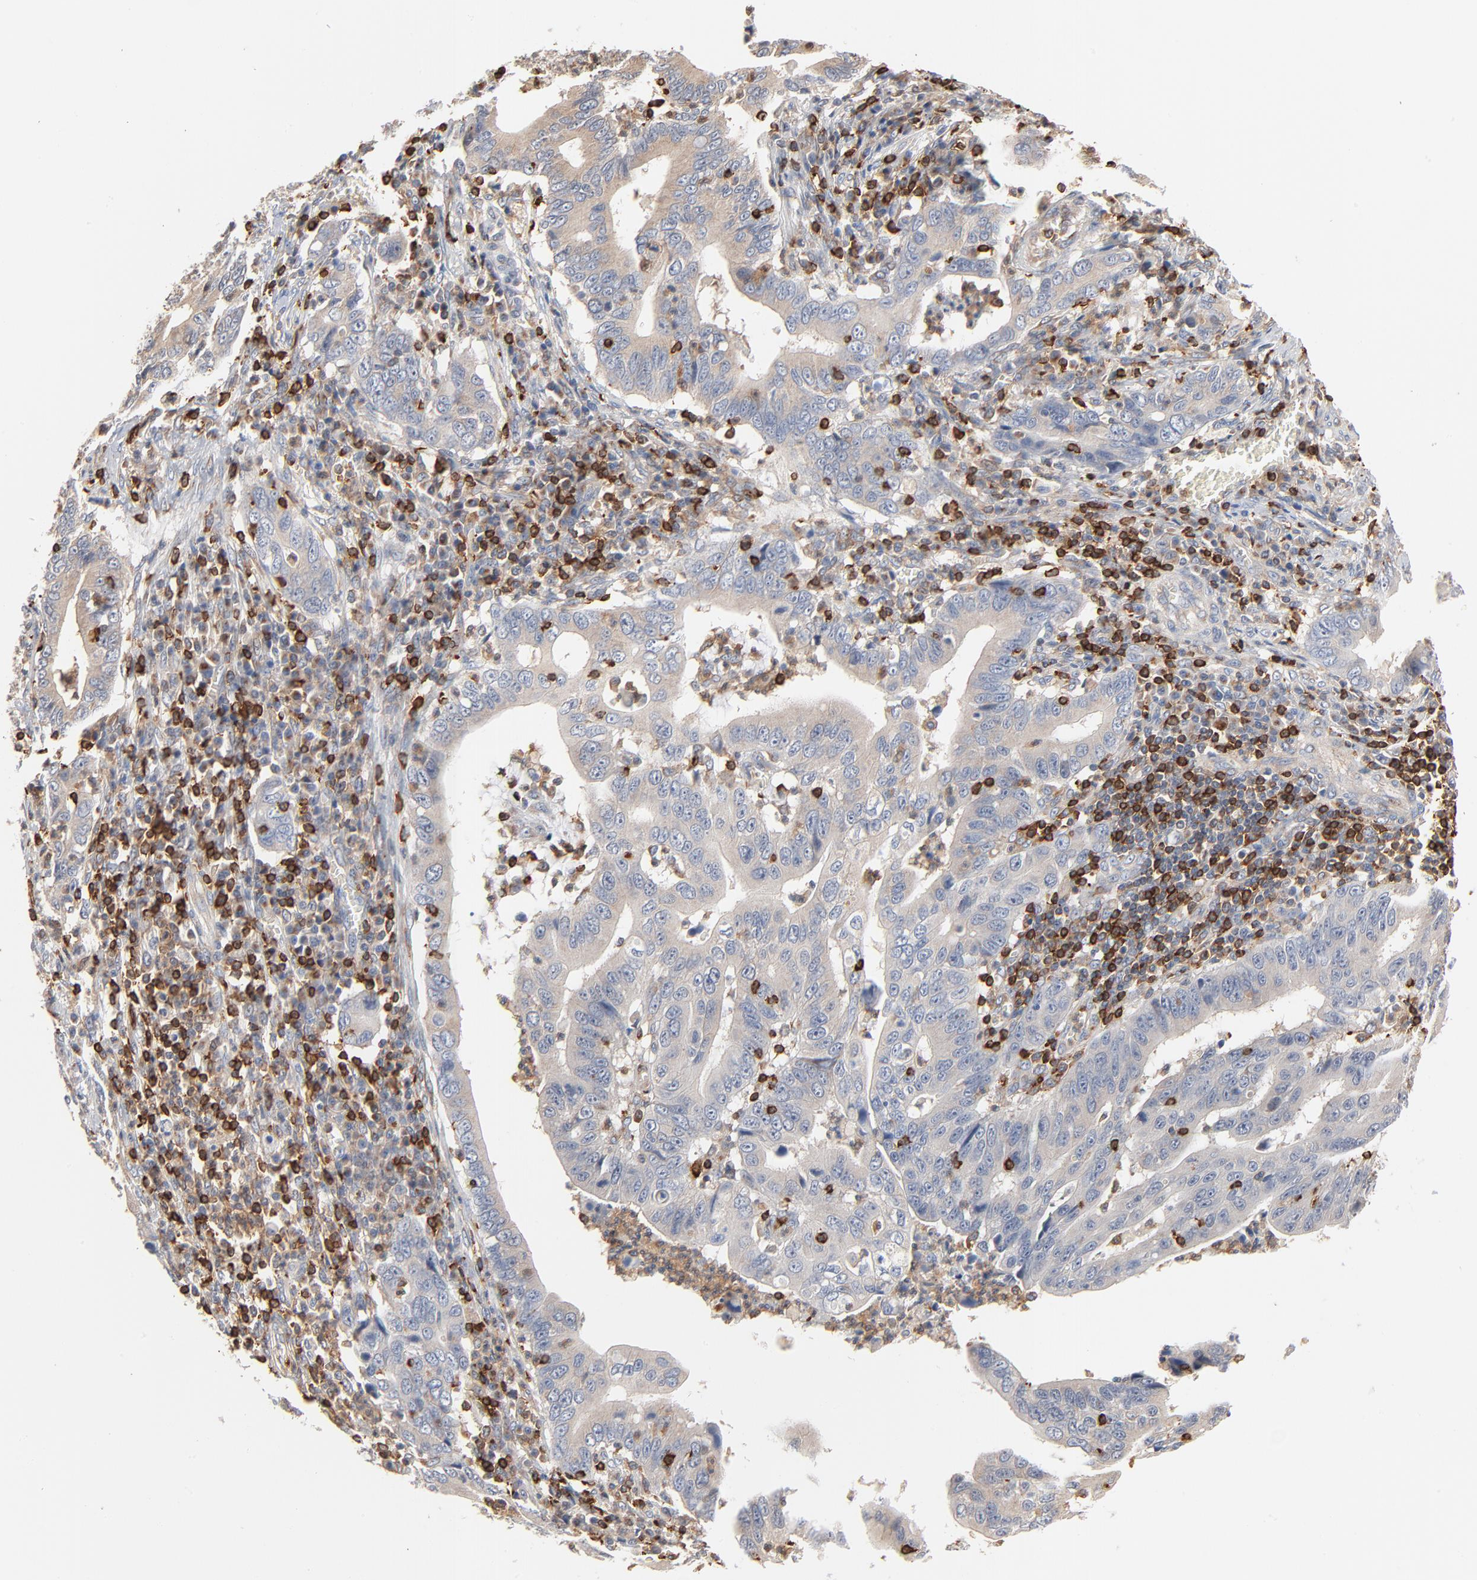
{"staining": {"intensity": "weak", "quantity": ">75%", "location": "cytoplasmic/membranous"}, "tissue": "stomach cancer", "cell_type": "Tumor cells", "image_type": "cancer", "snomed": [{"axis": "morphology", "description": "Adenocarcinoma, NOS"}, {"axis": "topography", "description": "Stomach, upper"}], "caption": "An immunohistochemistry image of tumor tissue is shown. Protein staining in brown labels weak cytoplasmic/membranous positivity in stomach cancer (adenocarcinoma) within tumor cells.", "gene": "SH3KBP1", "patient": {"sex": "male", "age": 63}}